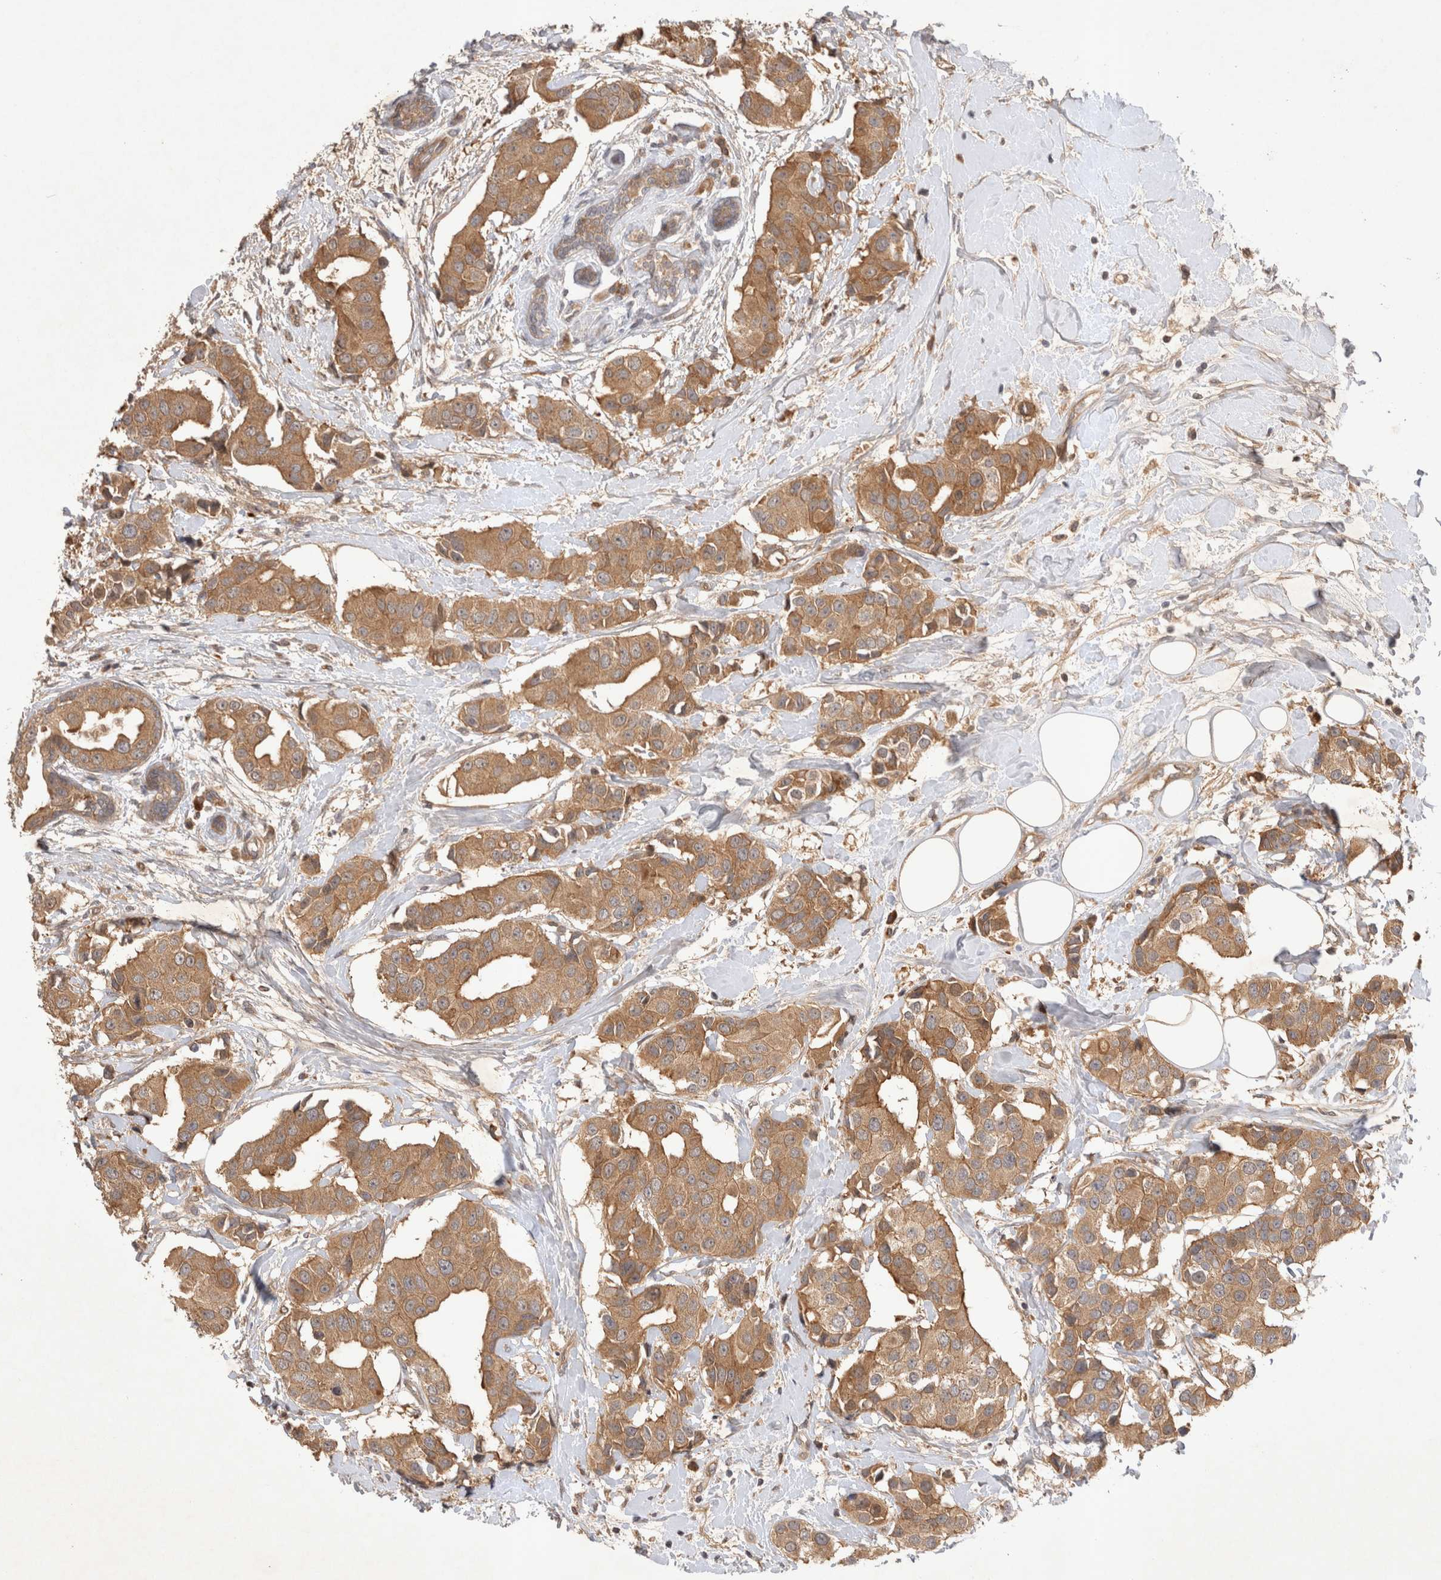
{"staining": {"intensity": "moderate", "quantity": ">75%", "location": "cytoplasmic/membranous"}, "tissue": "breast cancer", "cell_type": "Tumor cells", "image_type": "cancer", "snomed": [{"axis": "morphology", "description": "Normal tissue, NOS"}, {"axis": "morphology", "description": "Duct carcinoma"}, {"axis": "topography", "description": "Breast"}], "caption": "Immunohistochemical staining of breast intraductal carcinoma demonstrates medium levels of moderate cytoplasmic/membranous positivity in about >75% of tumor cells.", "gene": "YES1", "patient": {"sex": "female", "age": 39}}